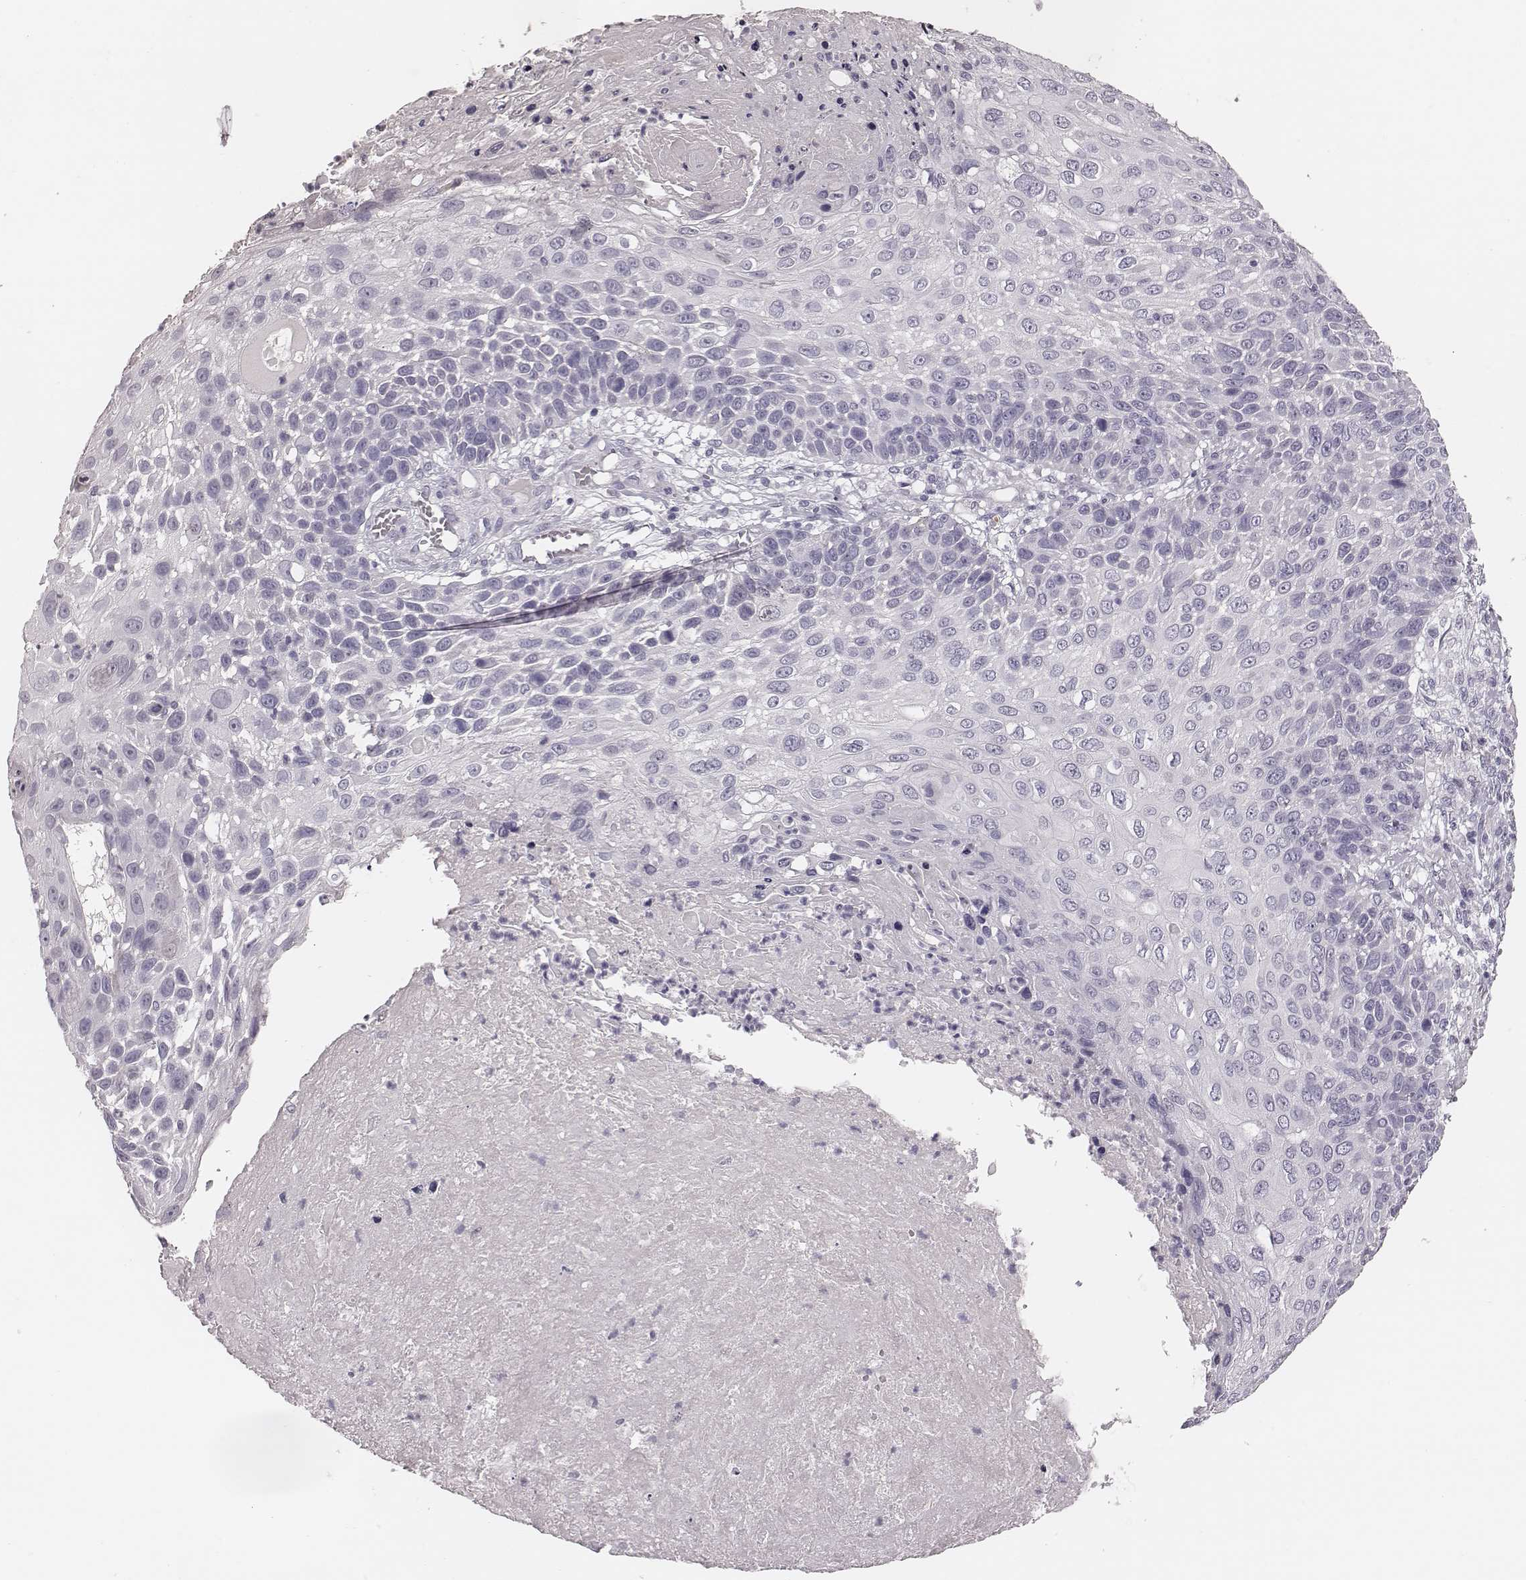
{"staining": {"intensity": "negative", "quantity": "none", "location": "none"}, "tissue": "skin cancer", "cell_type": "Tumor cells", "image_type": "cancer", "snomed": [{"axis": "morphology", "description": "Squamous cell carcinoma, NOS"}, {"axis": "topography", "description": "Skin"}], "caption": "This is a micrograph of IHC staining of skin cancer, which shows no staining in tumor cells. (DAB (3,3'-diaminobenzidine) immunohistochemistry, high magnification).", "gene": "CSHL1", "patient": {"sex": "male", "age": 92}}